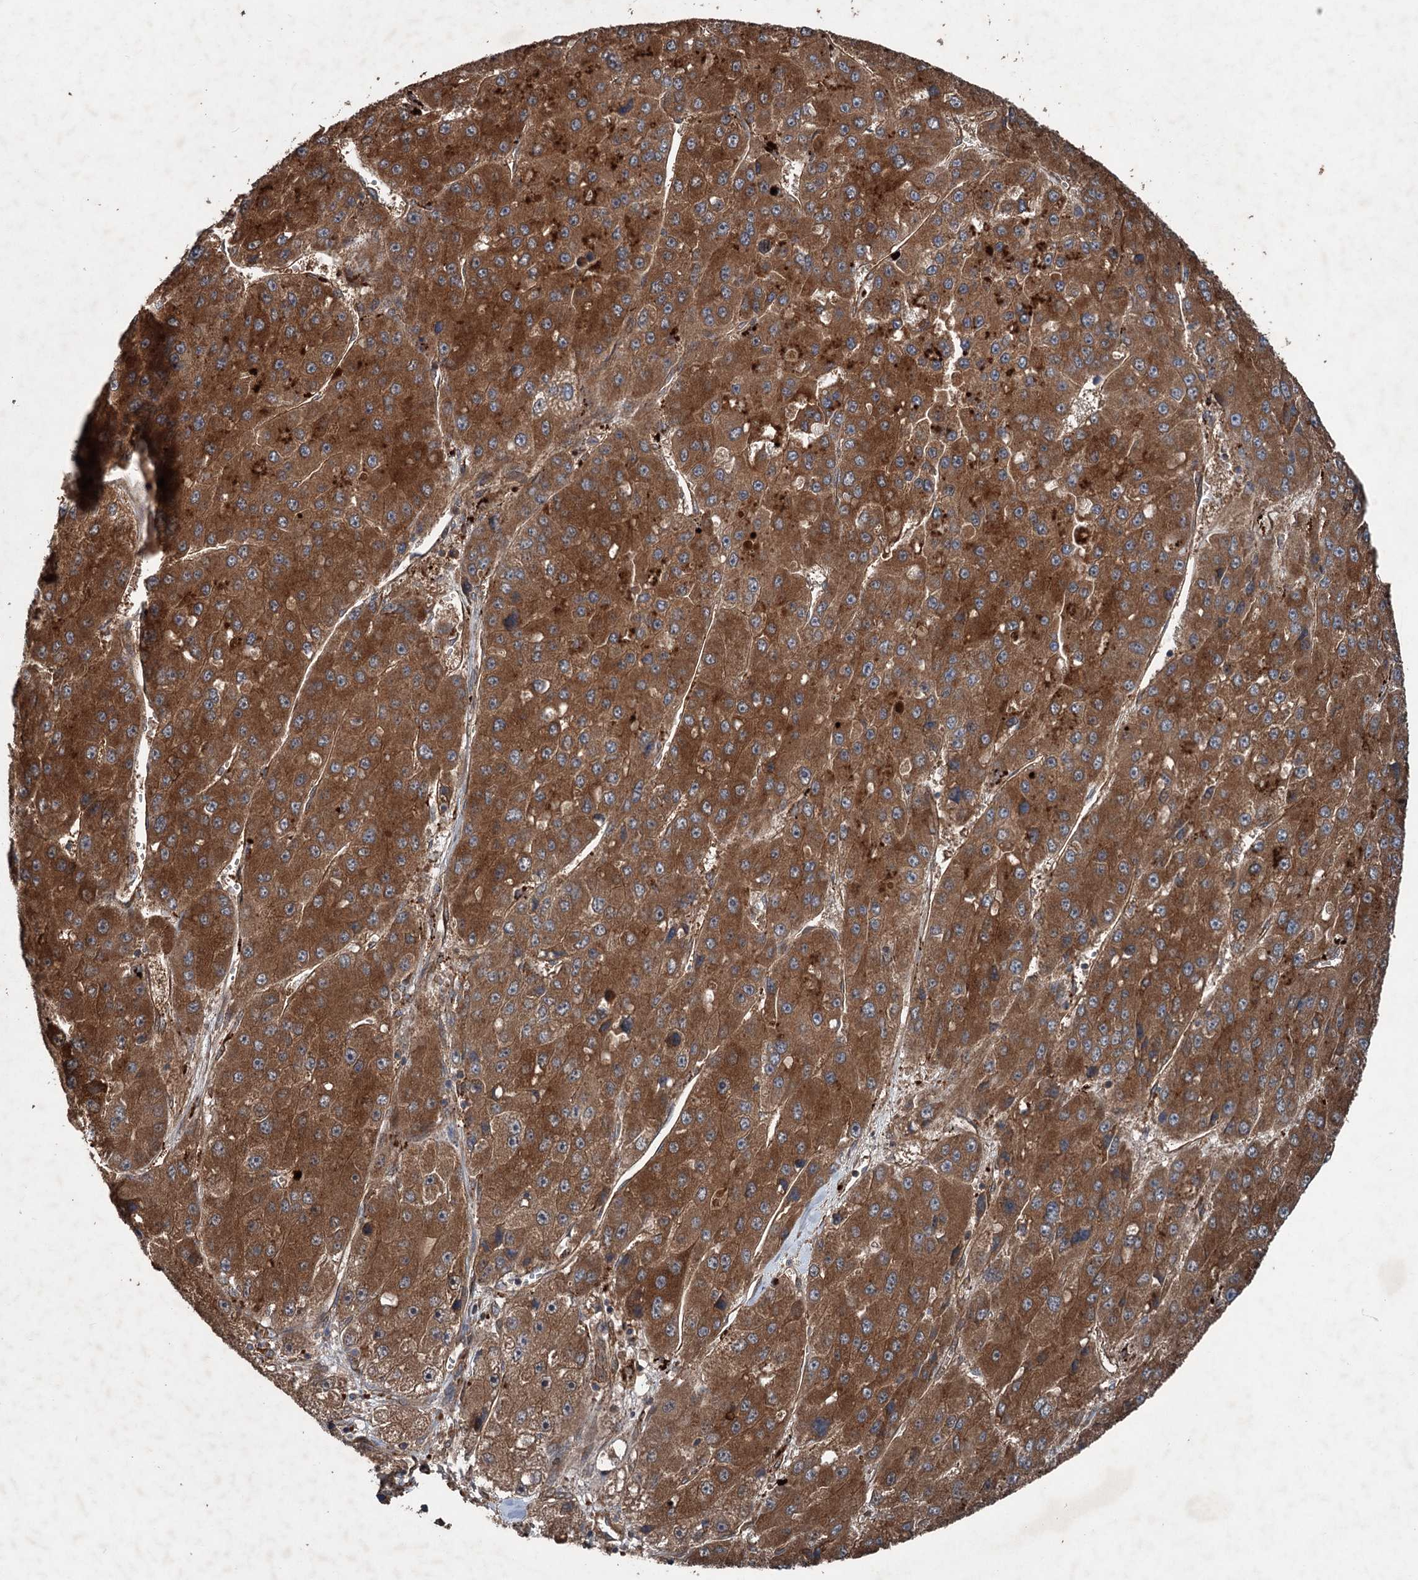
{"staining": {"intensity": "strong", "quantity": ">75%", "location": "cytoplasmic/membranous"}, "tissue": "liver cancer", "cell_type": "Tumor cells", "image_type": "cancer", "snomed": [{"axis": "morphology", "description": "Carcinoma, Hepatocellular, NOS"}, {"axis": "topography", "description": "Liver"}], "caption": "A histopathology image showing strong cytoplasmic/membranous staining in approximately >75% of tumor cells in liver cancer (hepatocellular carcinoma), as visualized by brown immunohistochemical staining.", "gene": "RNF214", "patient": {"sex": "female", "age": 73}}